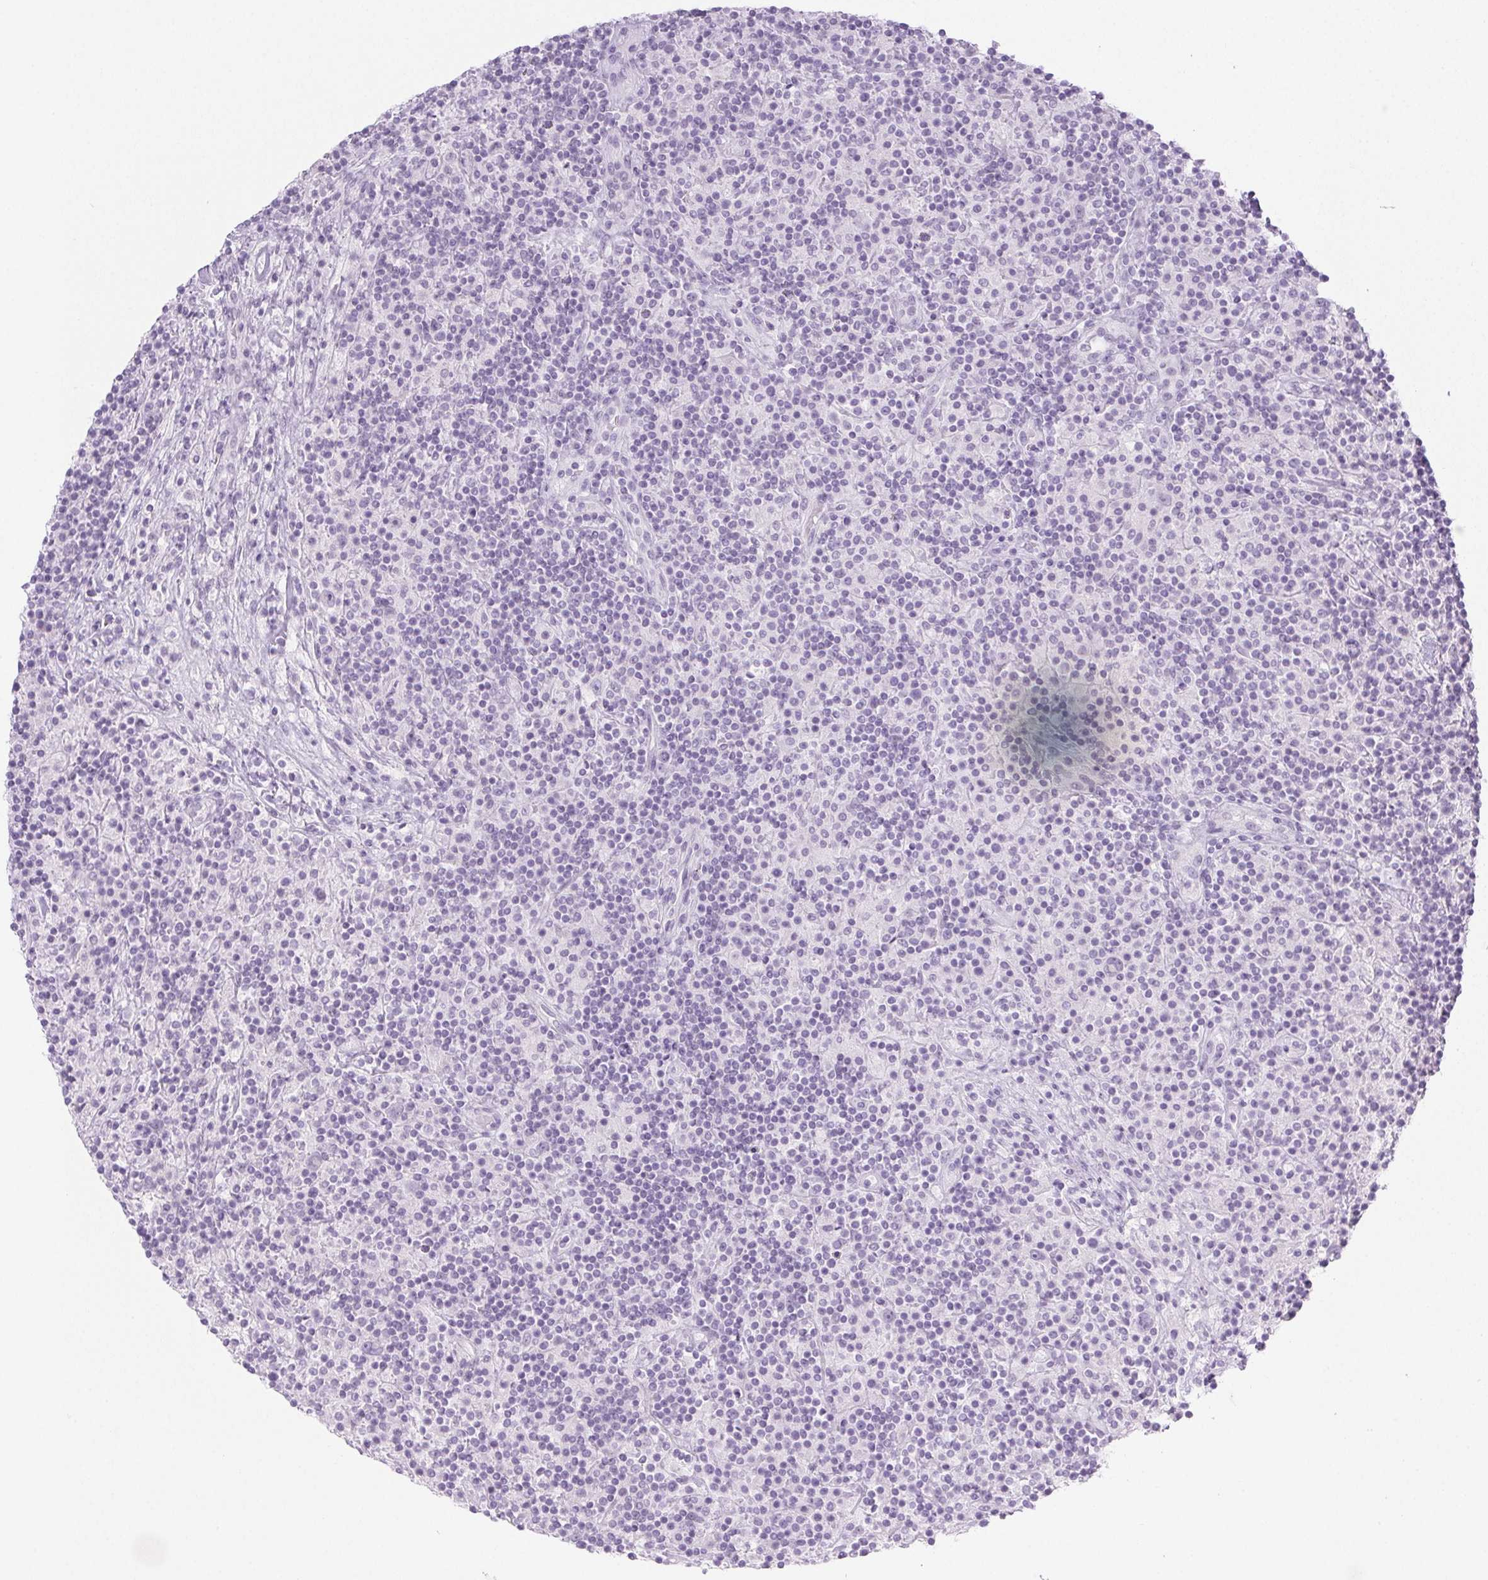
{"staining": {"intensity": "negative", "quantity": "none", "location": "none"}, "tissue": "lymphoma", "cell_type": "Tumor cells", "image_type": "cancer", "snomed": [{"axis": "morphology", "description": "Hodgkin's disease, NOS"}, {"axis": "topography", "description": "Lymph node"}], "caption": "Histopathology image shows no protein positivity in tumor cells of lymphoma tissue.", "gene": "PI3", "patient": {"sex": "male", "age": 70}}